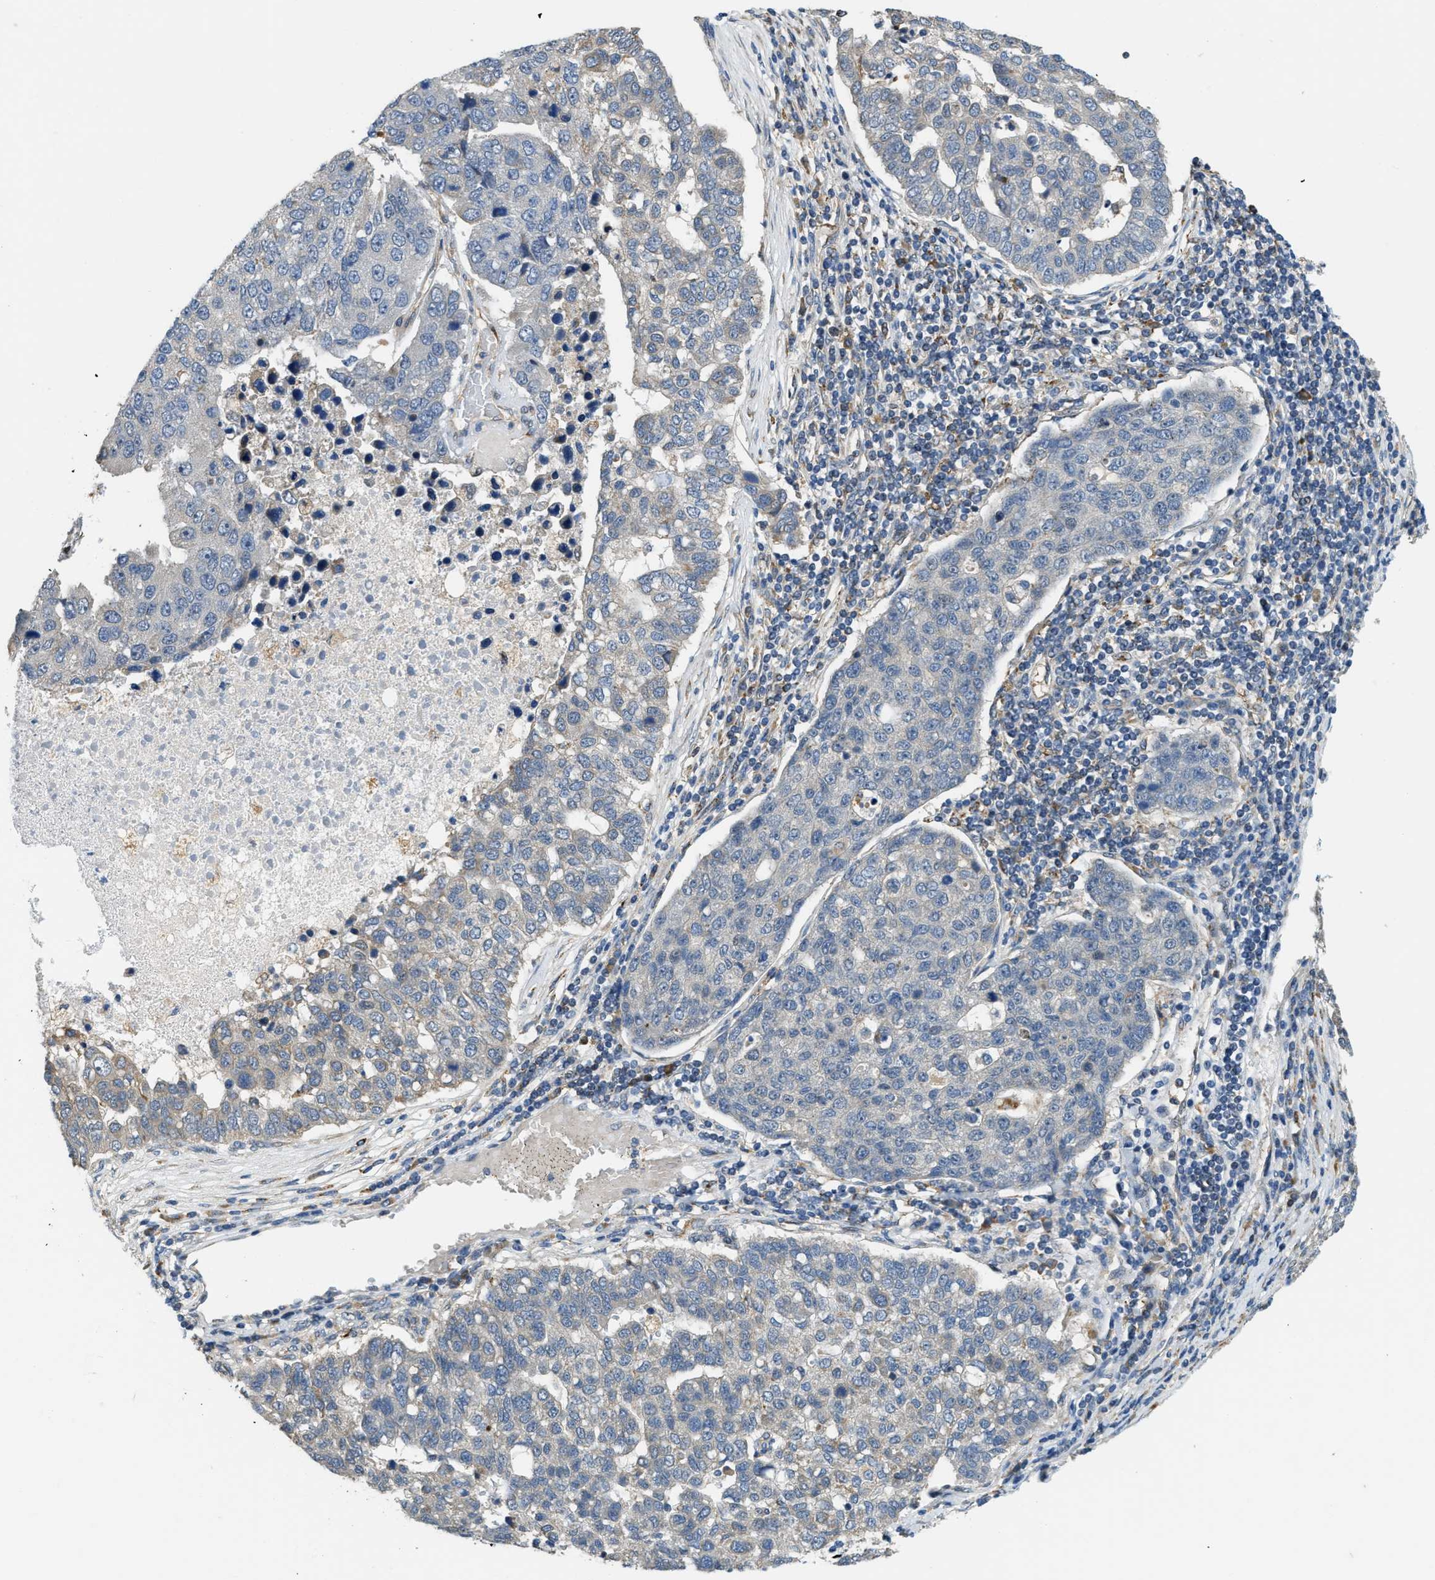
{"staining": {"intensity": "negative", "quantity": "none", "location": "none"}, "tissue": "pancreatic cancer", "cell_type": "Tumor cells", "image_type": "cancer", "snomed": [{"axis": "morphology", "description": "Adenocarcinoma, NOS"}, {"axis": "topography", "description": "Pancreas"}], "caption": "Immunohistochemistry image of neoplastic tissue: adenocarcinoma (pancreatic) stained with DAB (3,3'-diaminobenzidine) displays no significant protein staining in tumor cells.", "gene": "STARD3NL", "patient": {"sex": "female", "age": 61}}